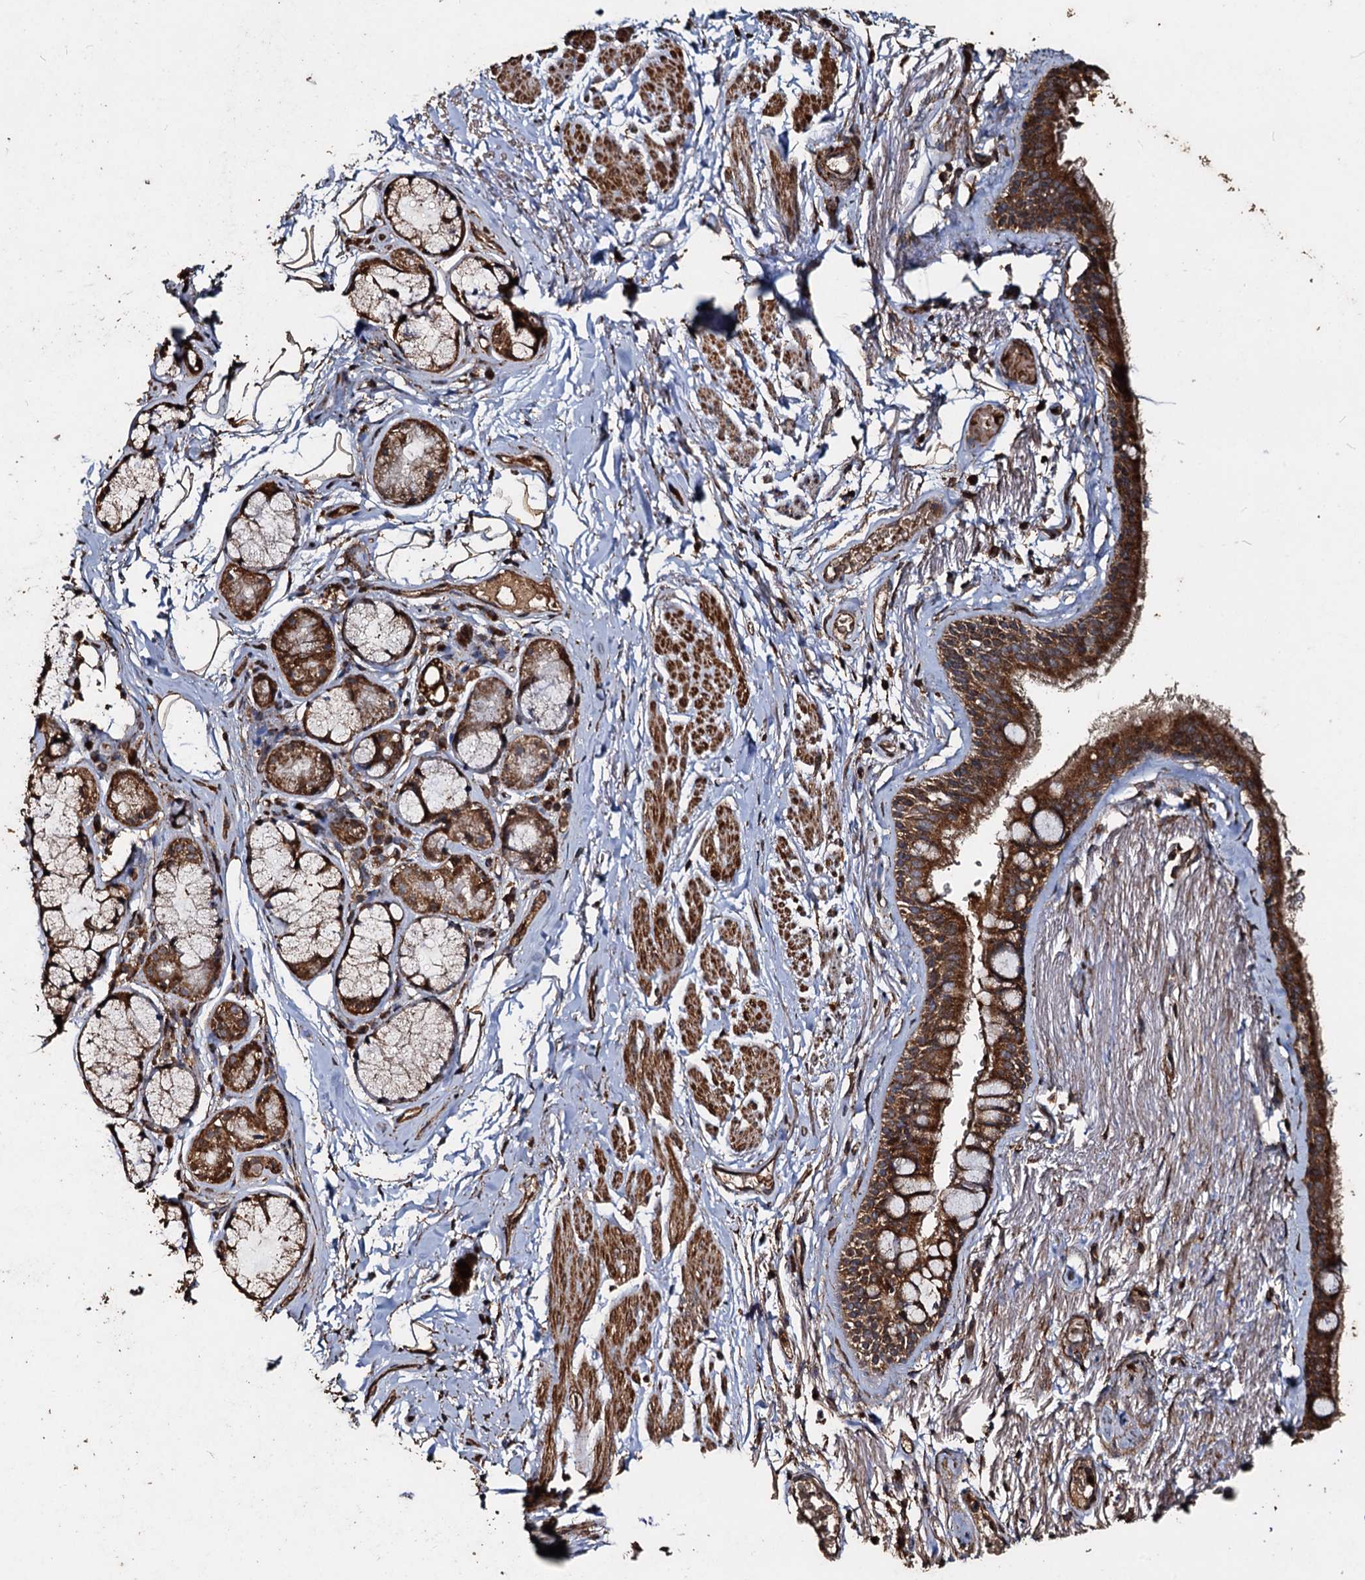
{"staining": {"intensity": "strong", "quantity": ">75%", "location": "cytoplasmic/membranous"}, "tissue": "bronchus", "cell_type": "Respiratory epithelial cells", "image_type": "normal", "snomed": [{"axis": "morphology", "description": "Normal tissue, NOS"}, {"axis": "topography", "description": "Cartilage tissue"}], "caption": "Benign bronchus was stained to show a protein in brown. There is high levels of strong cytoplasmic/membranous positivity in approximately >75% of respiratory epithelial cells.", "gene": "NOTCH2NLA", "patient": {"sex": "male", "age": 63}}